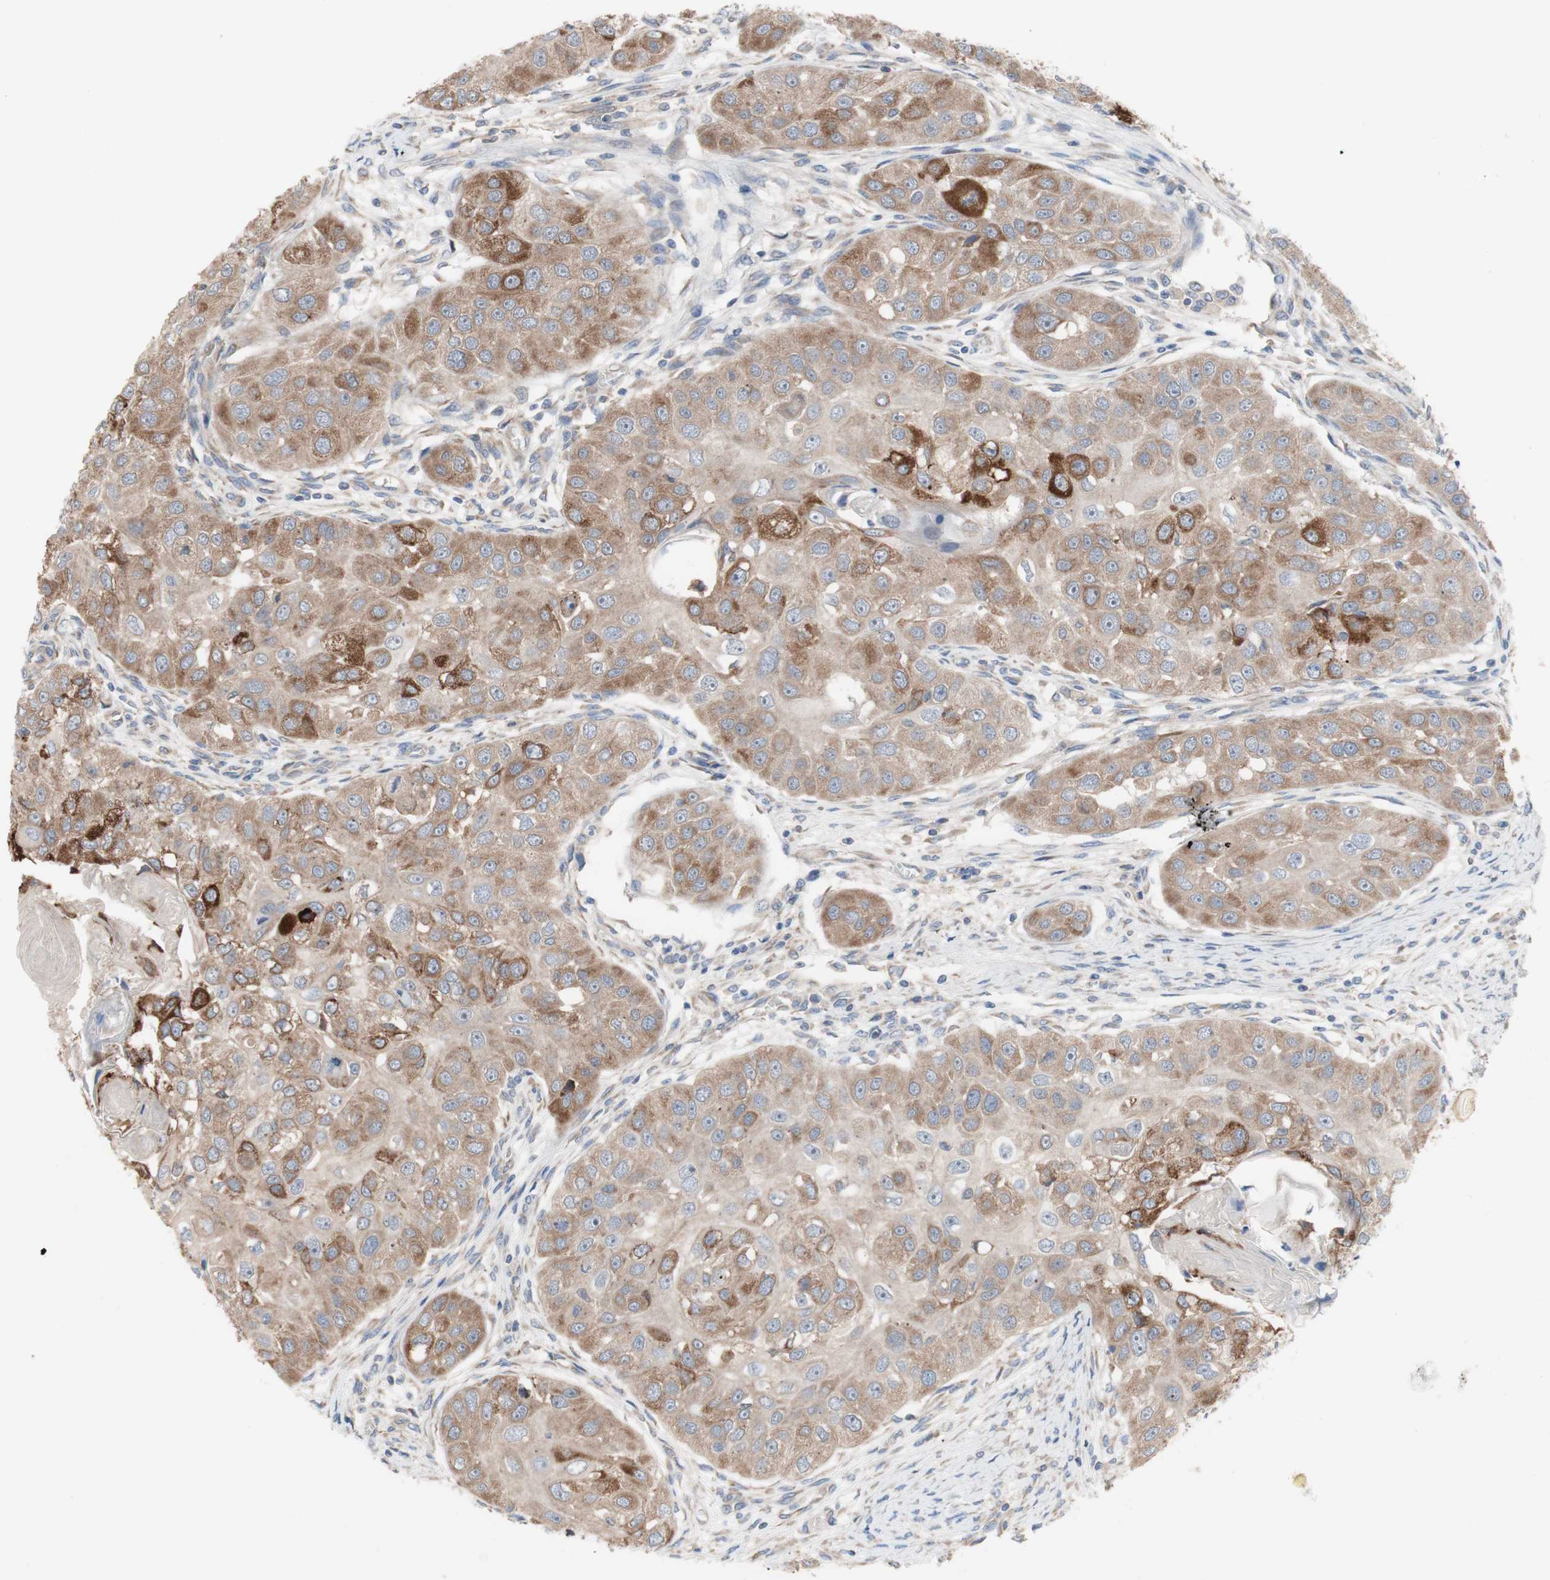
{"staining": {"intensity": "moderate", "quantity": ">75%", "location": "cytoplasmic/membranous"}, "tissue": "head and neck cancer", "cell_type": "Tumor cells", "image_type": "cancer", "snomed": [{"axis": "morphology", "description": "Normal tissue, NOS"}, {"axis": "morphology", "description": "Squamous cell carcinoma, NOS"}, {"axis": "topography", "description": "Skeletal muscle"}, {"axis": "topography", "description": "Head-Neck"}], "caption": "Brown immunohistochemical staining in human head and neck squamous cell carcinoma reveals moderate cytoplasmic/membranous staining in approximately >75% of tumor cells.", "gene": "TTC14", "patient": {"sex": "male", "age": 51}}